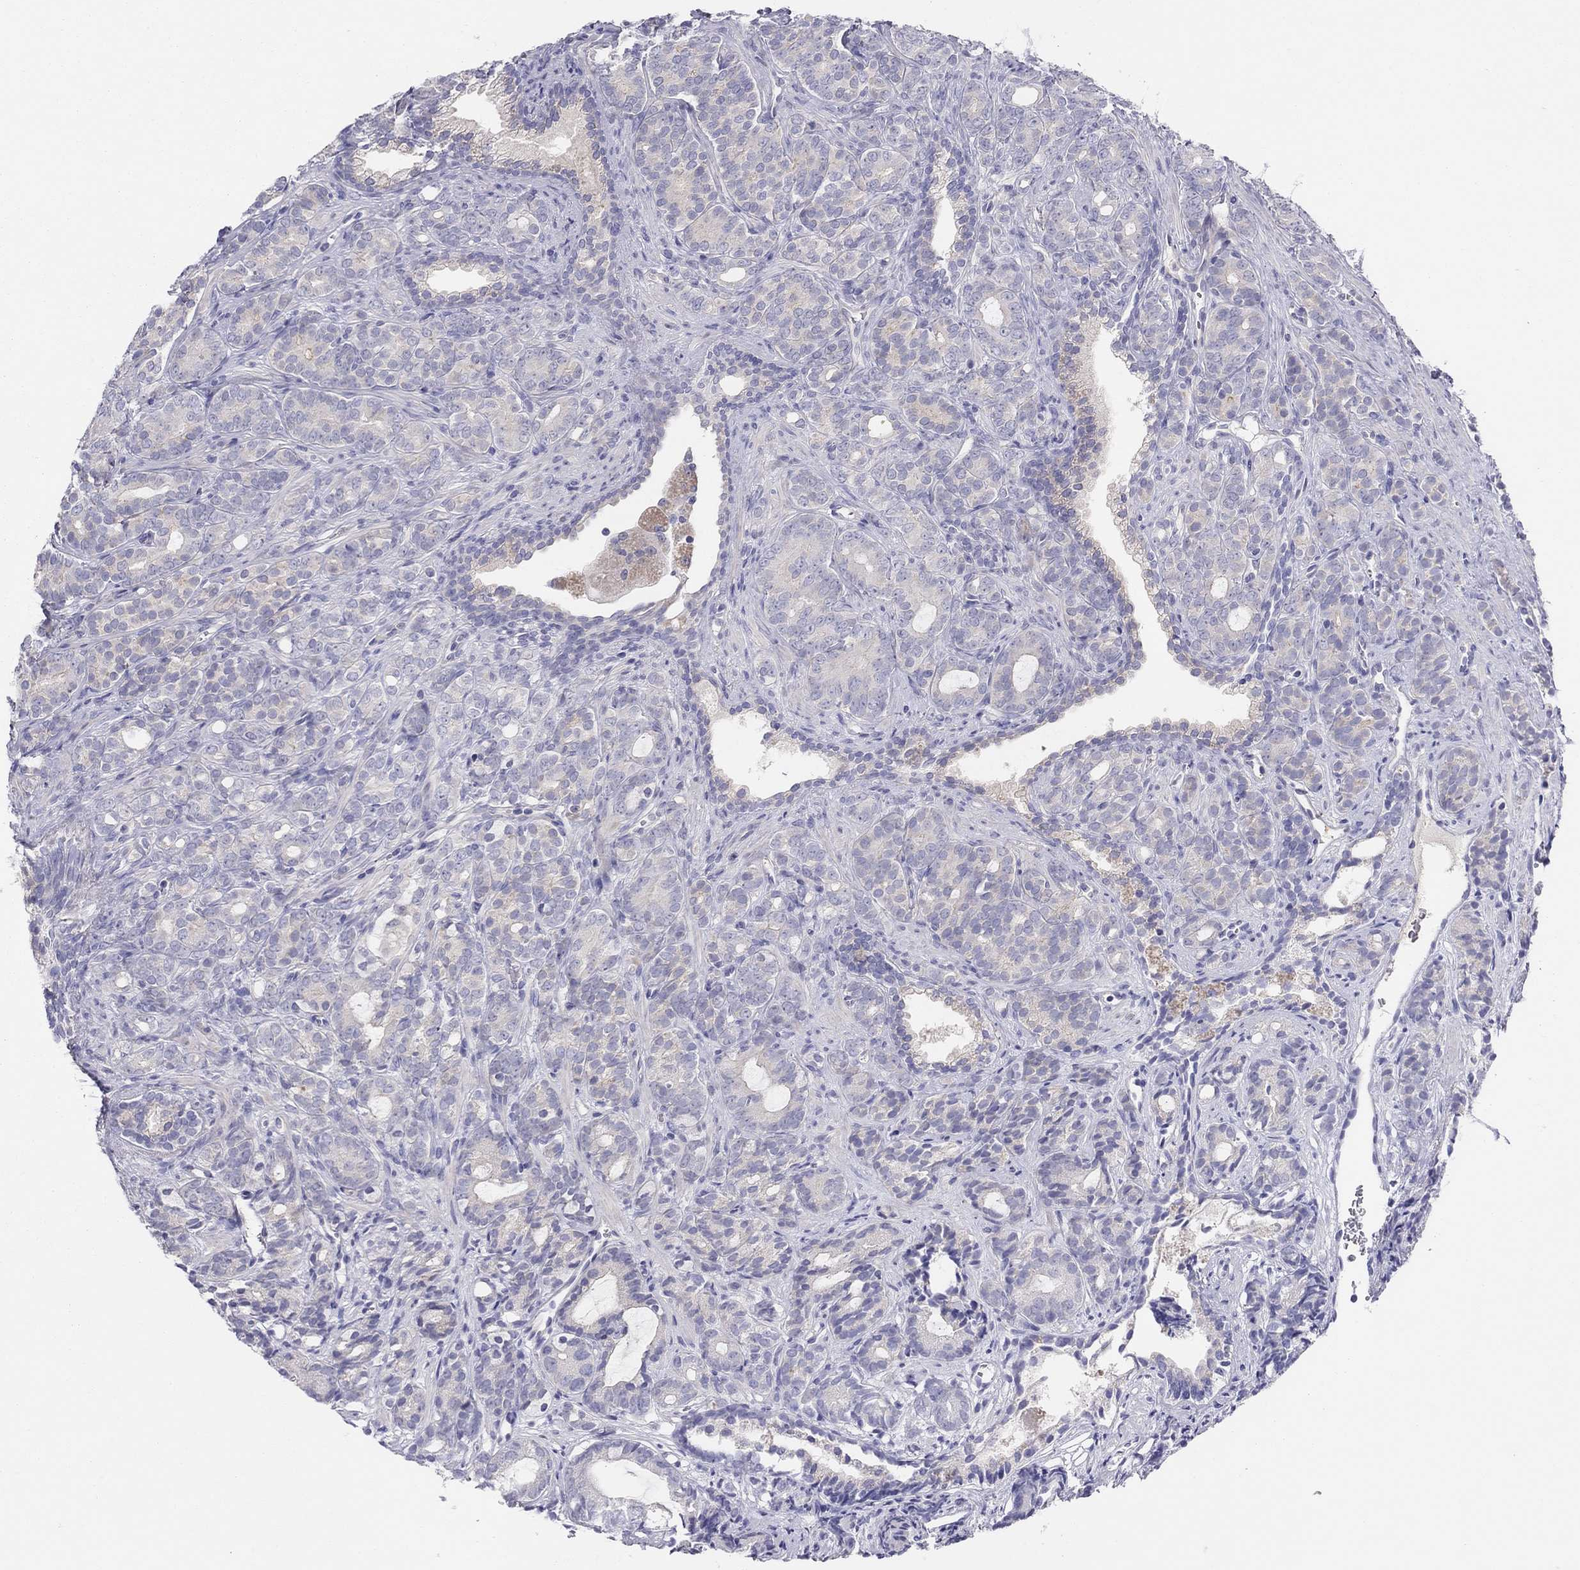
{"staining": {"intensity": "negative", "quantity": "none", "location": "none"}, "tissue": "prostate cancer", "cell_type": "Tumor cells", "image_type": "cancer", "snomed": [{"axis": "morphology", "description": "Adenocarcinoma, High grade"}, {"axis": "topography", "description": "Prostate"}], "caption": "High power microscopy micrograph of an immunohistochemistry (IHC) histopathology image of high-grade adenocarcinoma (prostate), revealing no significant staining in tumor cells. Brightfield microscopy of IHC stained with DAB (brown) and hematoxylin (blue), captured at high magnification.", "gene": "MGAT4C", "patient": {"sex": "male", "age": 84}}